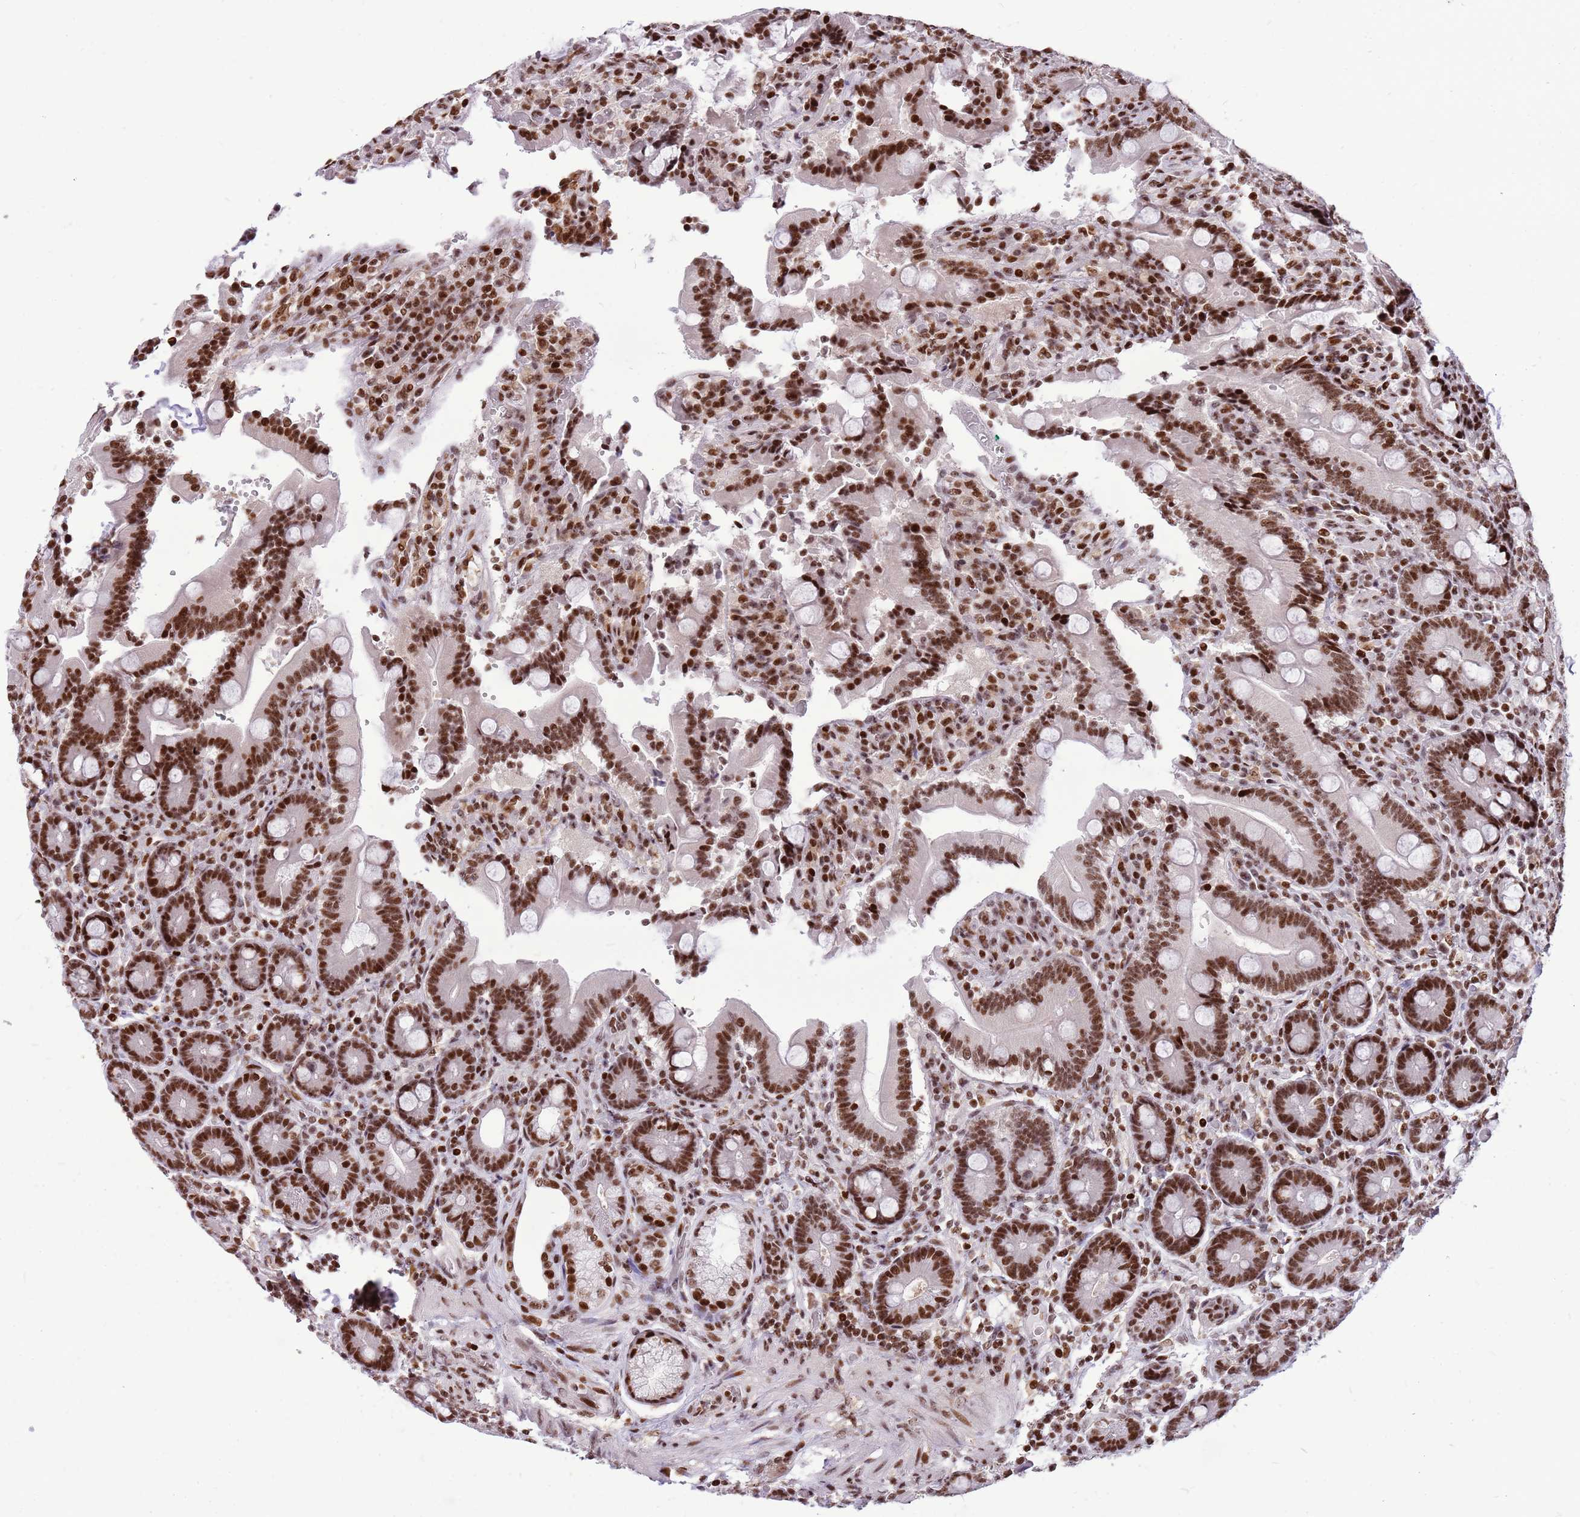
{"staining": {"intensity": "strong", "quantity": ">75%", "location": "nuclear"}, "tissue": "duodenum", "cell_type": "Glandular cells", "image_type": "normal", "snomed": [{"axis": "morphology", "description": "Normal tissue, NOS"}, {"axis": "topography", "description": "Duodenum"}], "caption": "Immunohistochemical staining of normal human duodenum exhibits strong nuclear protein positivity in about >75% of glandular cells.", "gene": "WASHC4", "patient": {"sex": "female", "age": 62}}